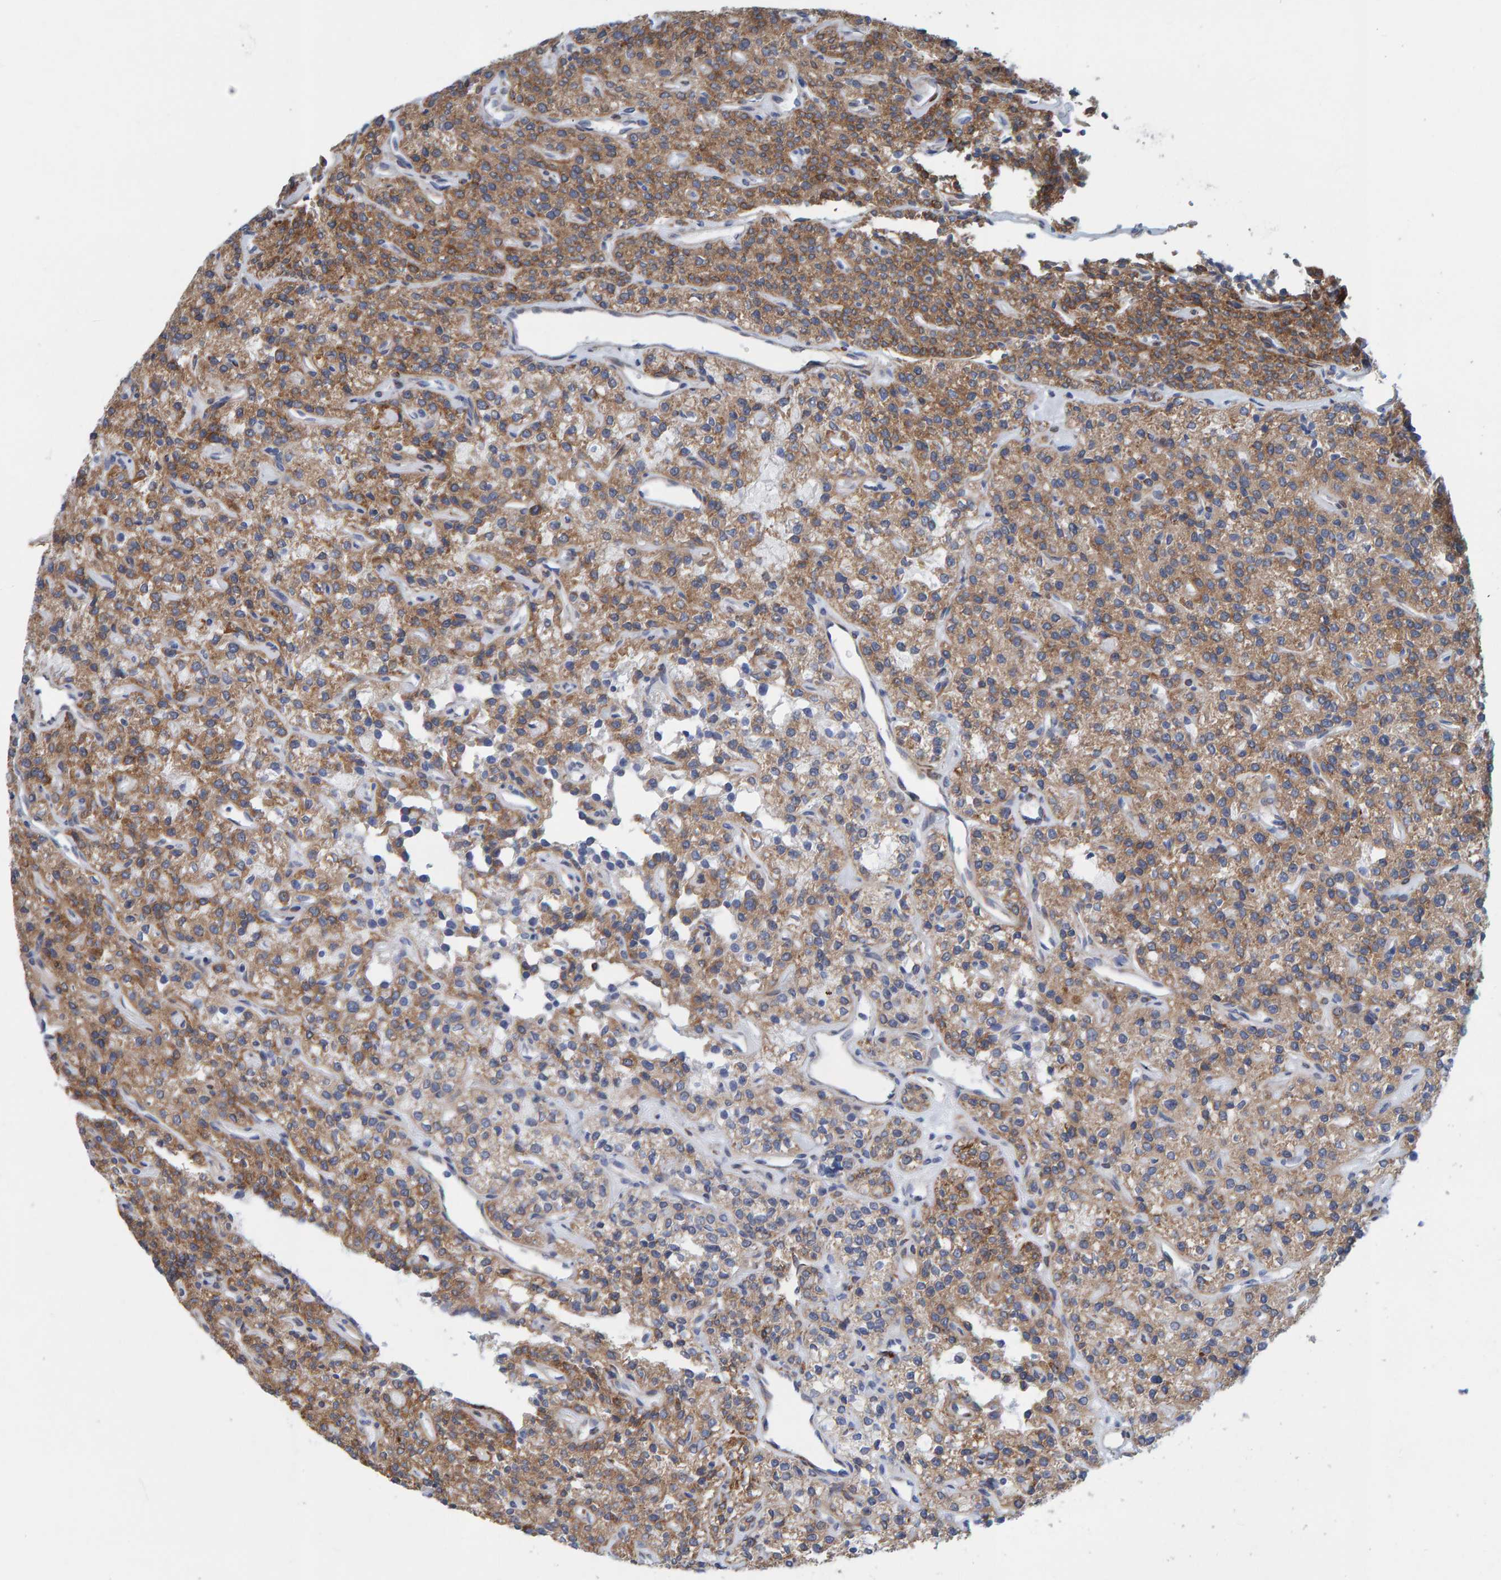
{"staining": {"intensity": "moderate", "quantity": "25%-75%", "location": "cytoplasmic/membranous"}, "tissue": "parathyroid gland", "cell_type": "Glandular cells", "image_type": "normal", "snomed": [{"axis": "morphology", "description": "Normal tissue, NOS"}, {"axis": "topography", "description": "Parathyroid gland"}], "caption": "Glandular cells demonstrate moderate cytoplasmic/membranous positivity in about 25%-75% of cells in unremarkable parathyroid gland. (Stains: DAB (3,3'-diaminobenzidine) in brown, nuclei in blue, Microscopy: brightfield microscopy at high magnification).", "gene": "MMP16", "patient": {"sex": "male", "age": 46}}